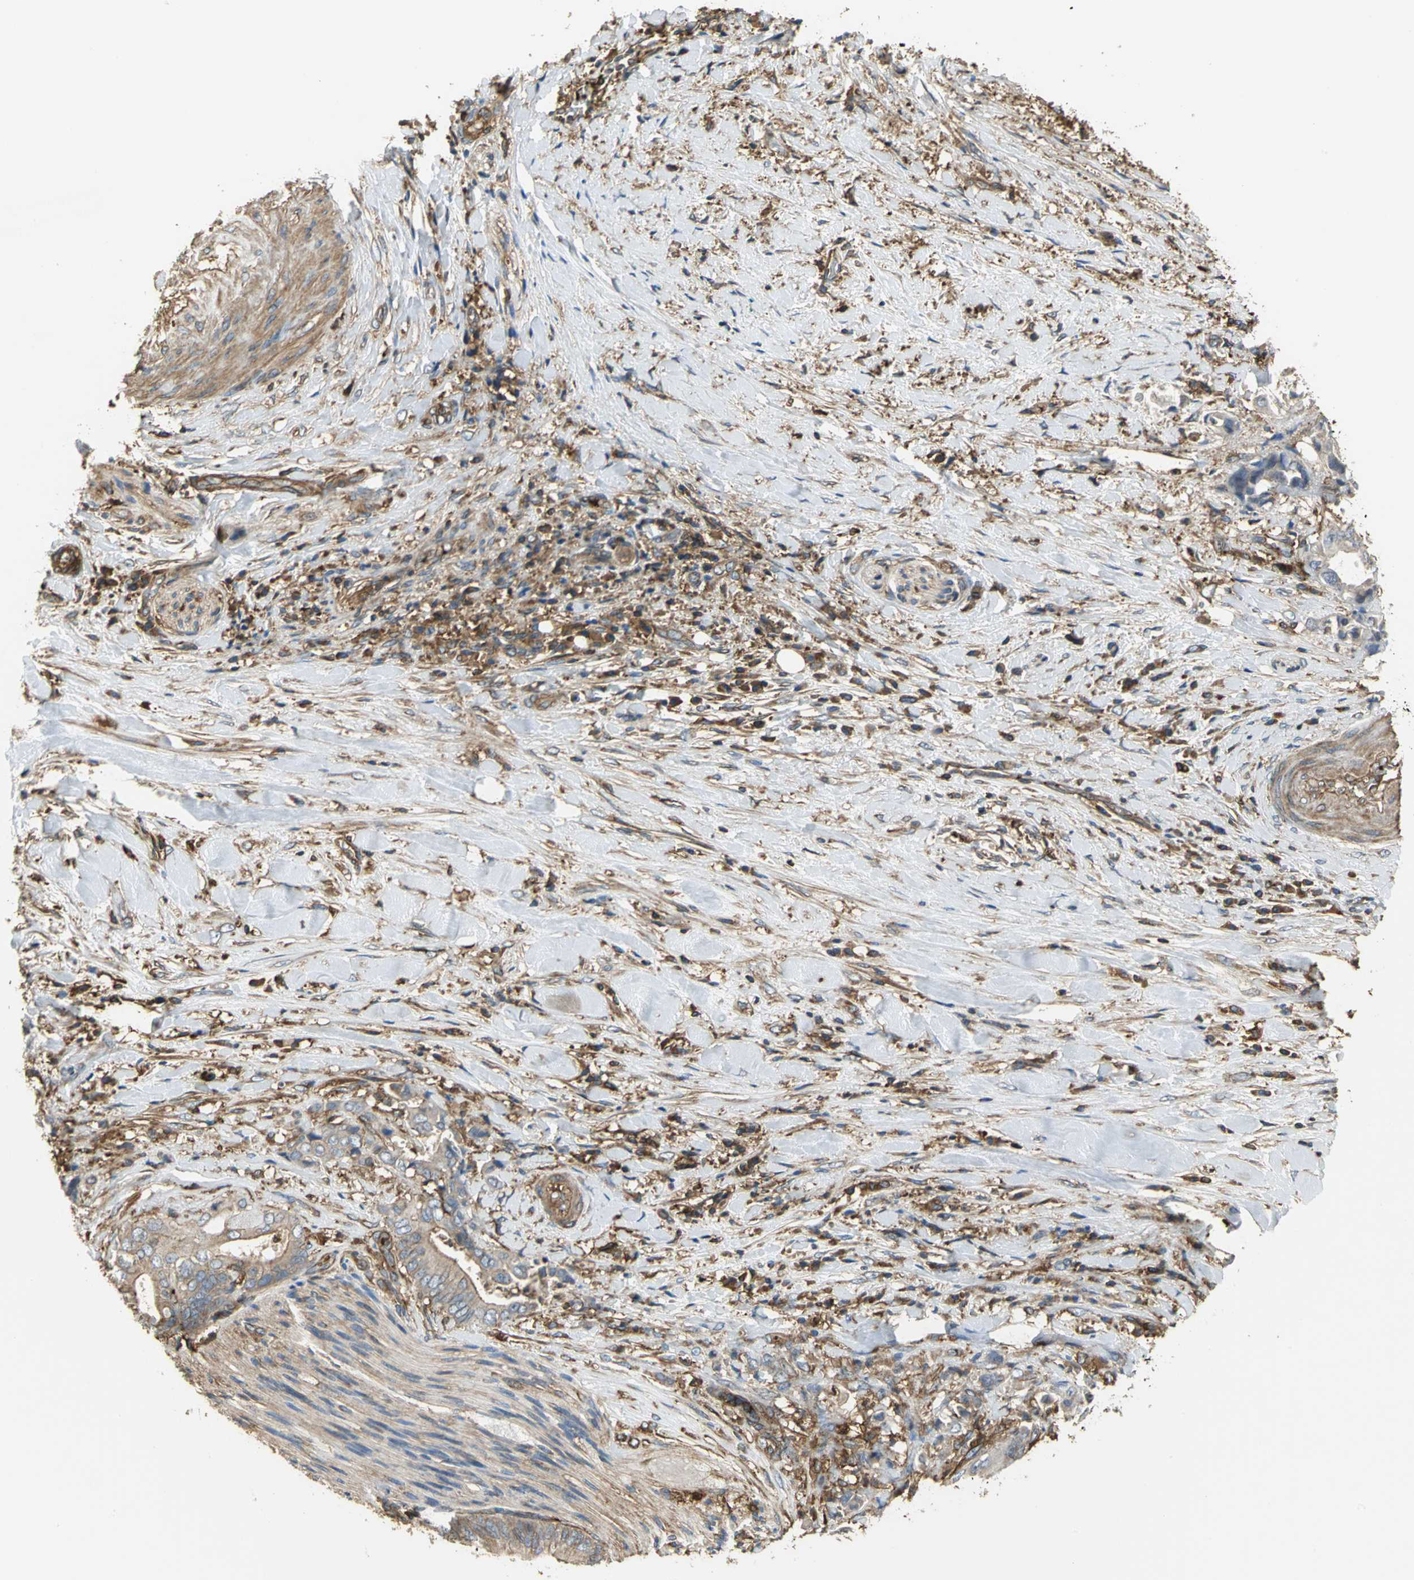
{"staining": {"intensity": "weak", "quantity": ">75%", "location": "cytoplasmic/membranous"}, "tissue": "liver cancer", "cell_type": "Tumor cells", "image_type": "cancer", "snomed": [{"axis": "morphology", "description": "Cholangiocarcinoma"}, {"axis": "topography", "description": "Liver"}], "caption": "Tumor cells display low levels of weak cytoplasmic/membranous positivity in approximately >75% of cells in liver cholangiocarcinoma.", "gene": "TLN1", "patient": {"sex": "male", "age": 58}}